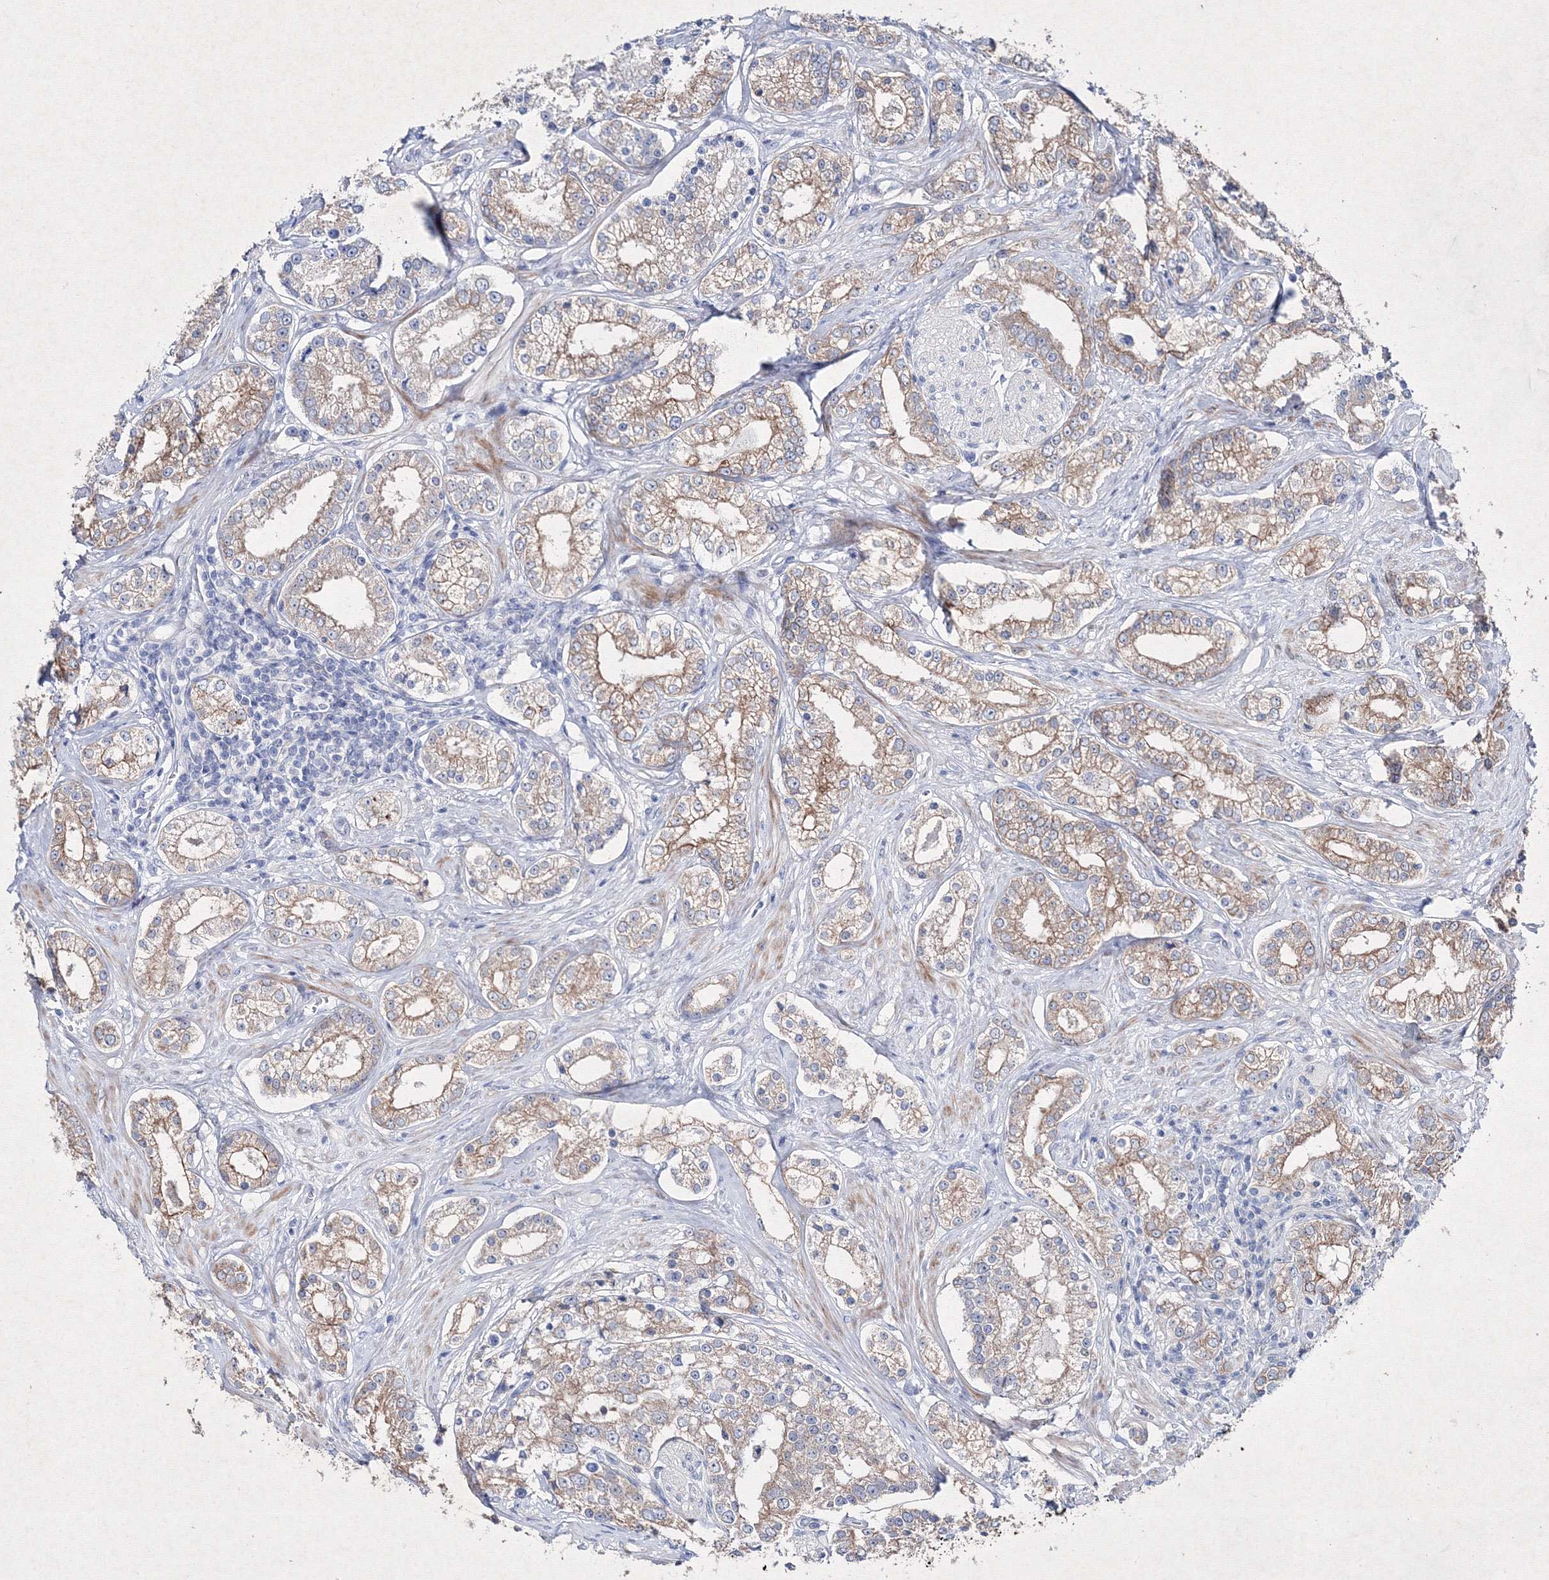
{"staining": {"intensity": "moderate", "quantity": "25%-75%", "location": "cytoplasmic/membranous"}, "tissue": "prostate cancer", "cell_type": "Tumor cells", "image_type": "cancer", "snomed": [{"axis": "morphology", "description": "Normal tissue, NOS"}, {"axis": "morphology", "description": "Adenocarcinoma, High grade"}, {"axis": "topography", "description": "Prostate"}], "caption": "Protein expression analysis of human prostate cancer (adenocarcinoma (high-grade)) reveals moderate cytoplasmic/membranous positivity in approximately 25%-75% of tumor cells.", "gene": "SMIM29", "patient": {"sex": "male", "age": 83}}